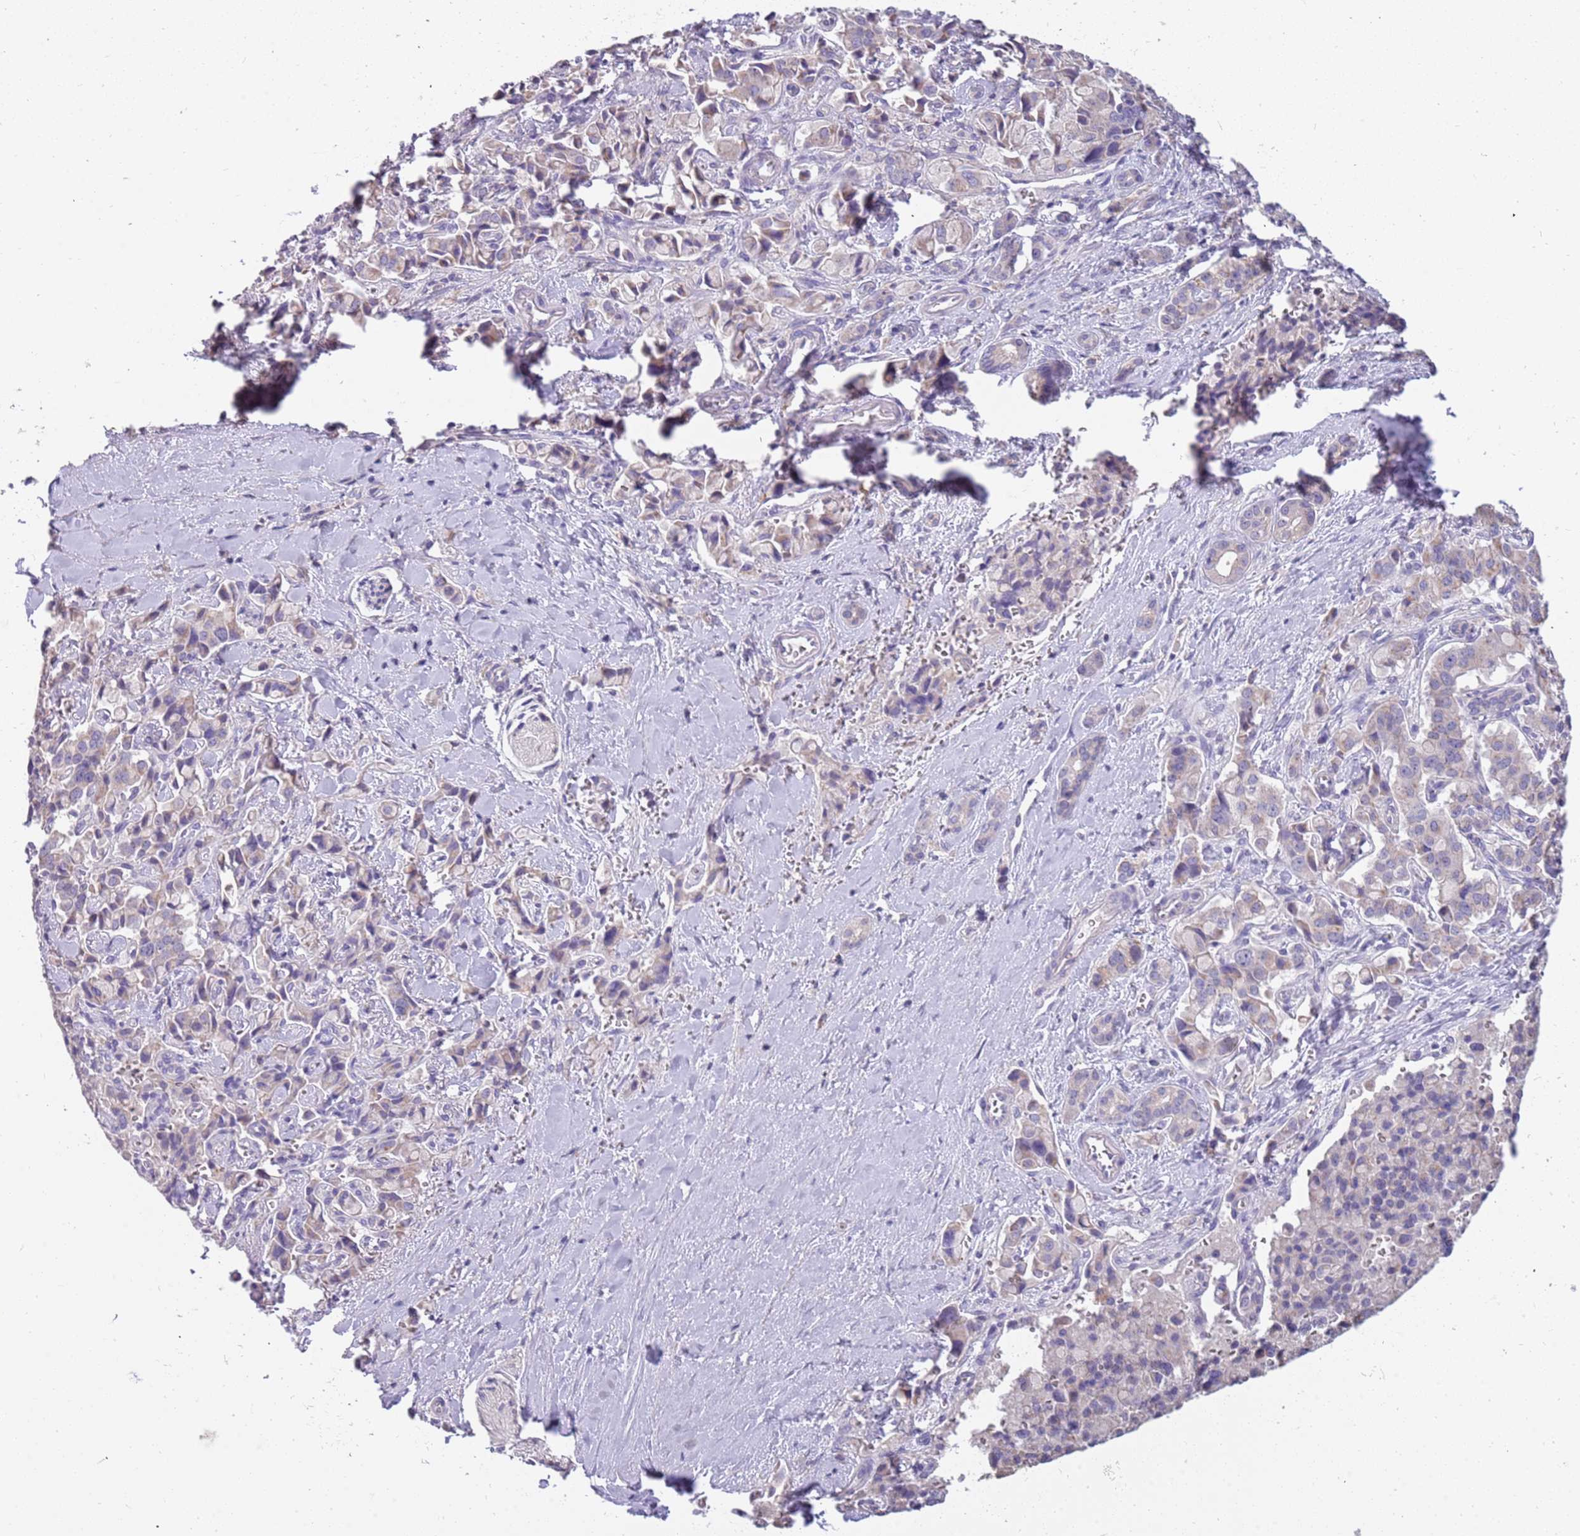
{"staining": {"intensity": "weak", "quantity": "<25%", "location": "cytoplasmic/membranous"}, "tissue": "pancreatic cancer", "cell_type": "Tumor cells", "image_type": "cancer", "snomed": [{"axis": "morphology", "description": "Adenocarcinoma, NOS"}, {"axis": "topography", "description": "Pancreas"}], "caption": "High magnification brightfield microscopy of pancreatic adenocarcinoma stained with DAB (brown) and counterstained with hematoxylin (blue): tumor cells show no significant positivity.", "gene": "RHCG", "patient": {"sex": "male", "age": 65}}